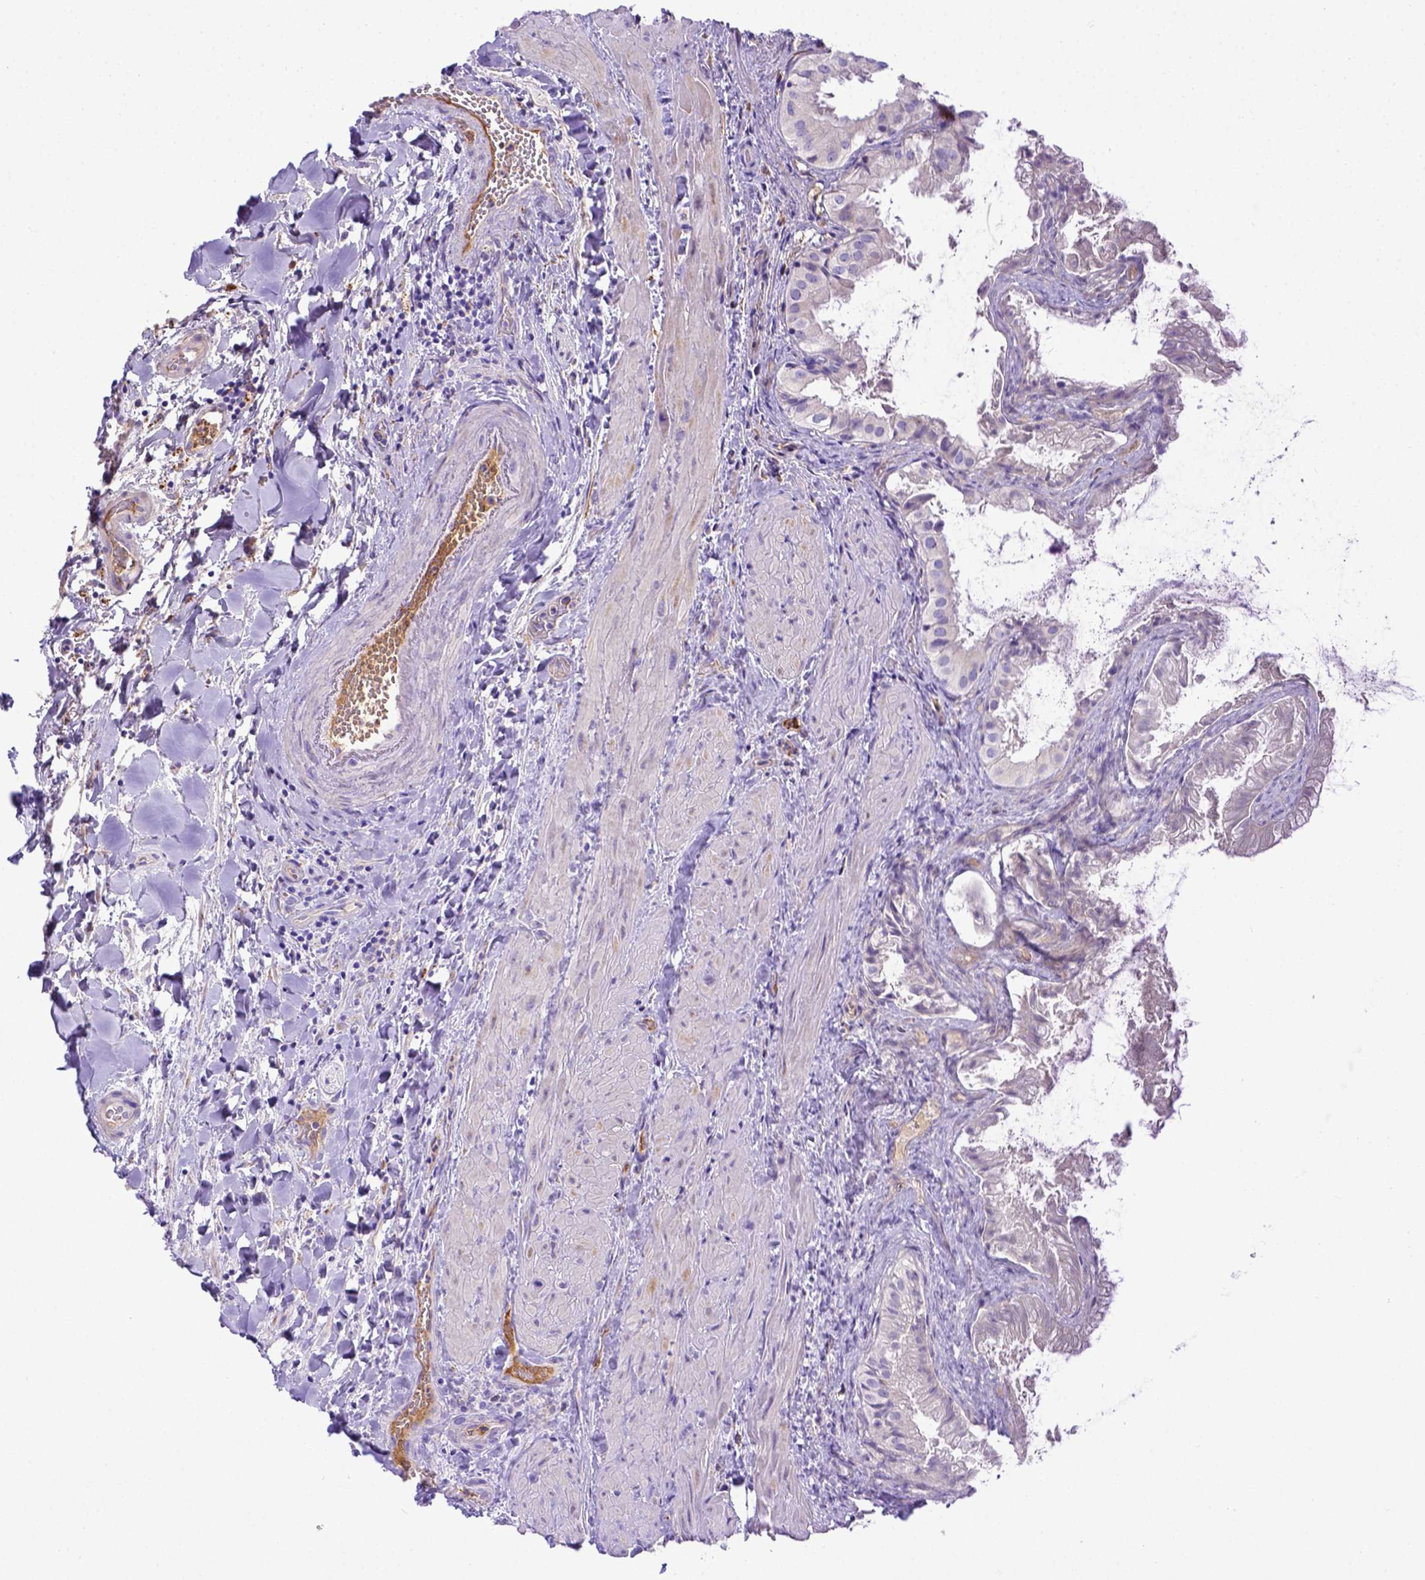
{"staining": {"intensity": "negative", "quantity": "none", "location": "none"}, "tissue": "gallbladder", "cell_type": "Glandular cells", "image_type": "normal", "snomed": [{"axis": "morphology", "description": "Normal tissue, NOS"}, {"axis": "topography", "description": "Gallbladder"}], "caption": "Gallbladder stained for a protein using immunohistochemistry (IHC) shows no staining glandular cells.", "gene": "CFAP300", "patient": {"sex": "male", "age": 70}}